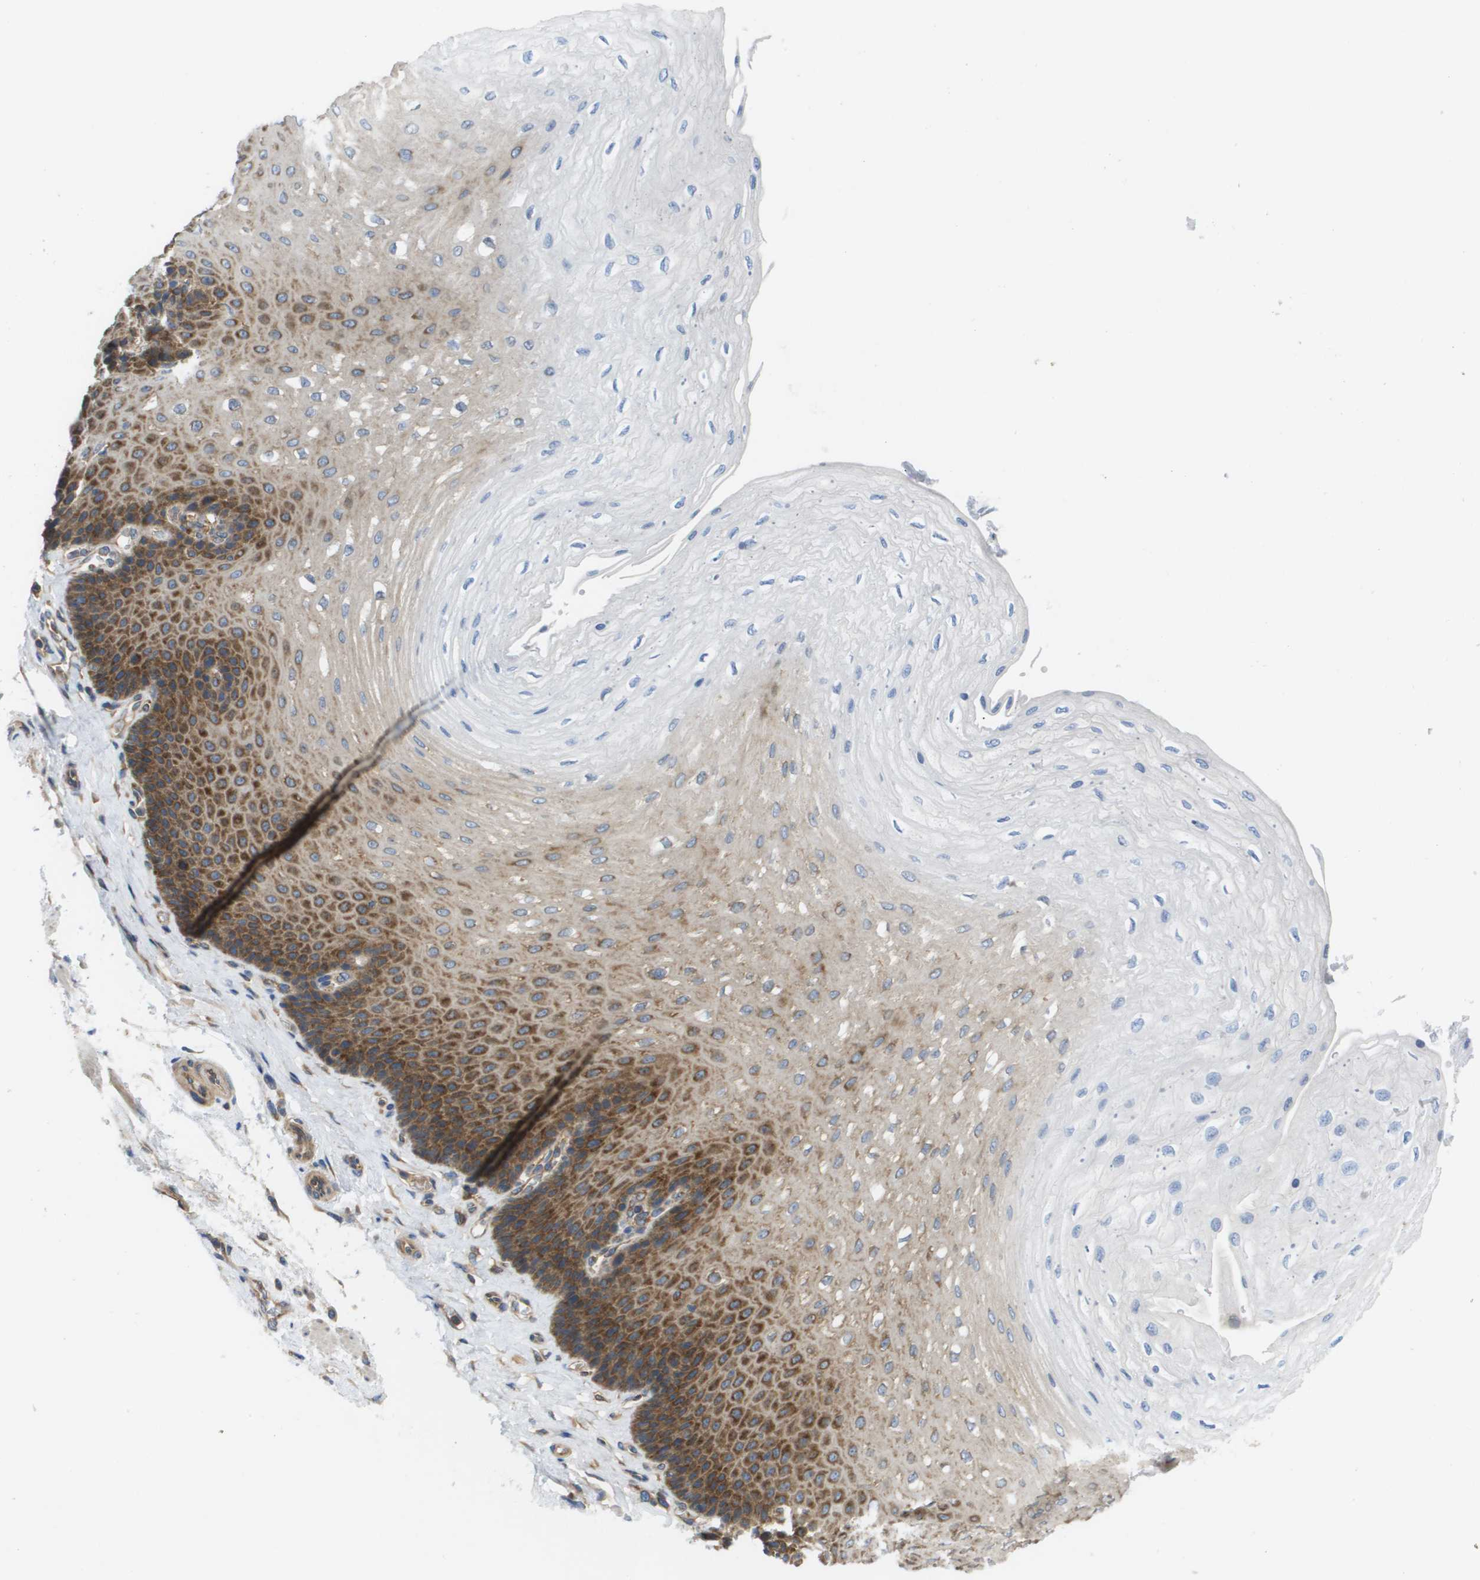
{"staining": {"intensity": "moderate", "quantity": "25%-75%", "location": "cytoplasmic/membranous"}, "tissue": "esophagus", "cell_type": "Squamous epithelial cells", "image_type": "normal", "snomed": [{"axis": "morphology", "description": "Normal tissue, NOS"}, {"axis": "topography", "description": "Esophagus"}], "caption": "The micrograph exhibits a brown stain indicating the presence of a protein in the cytoplasmic/membranous of squamous epithelial cells in esophagus.", "gene": "EIF4G2", "patient": {"sex": "female", "age": 72}}